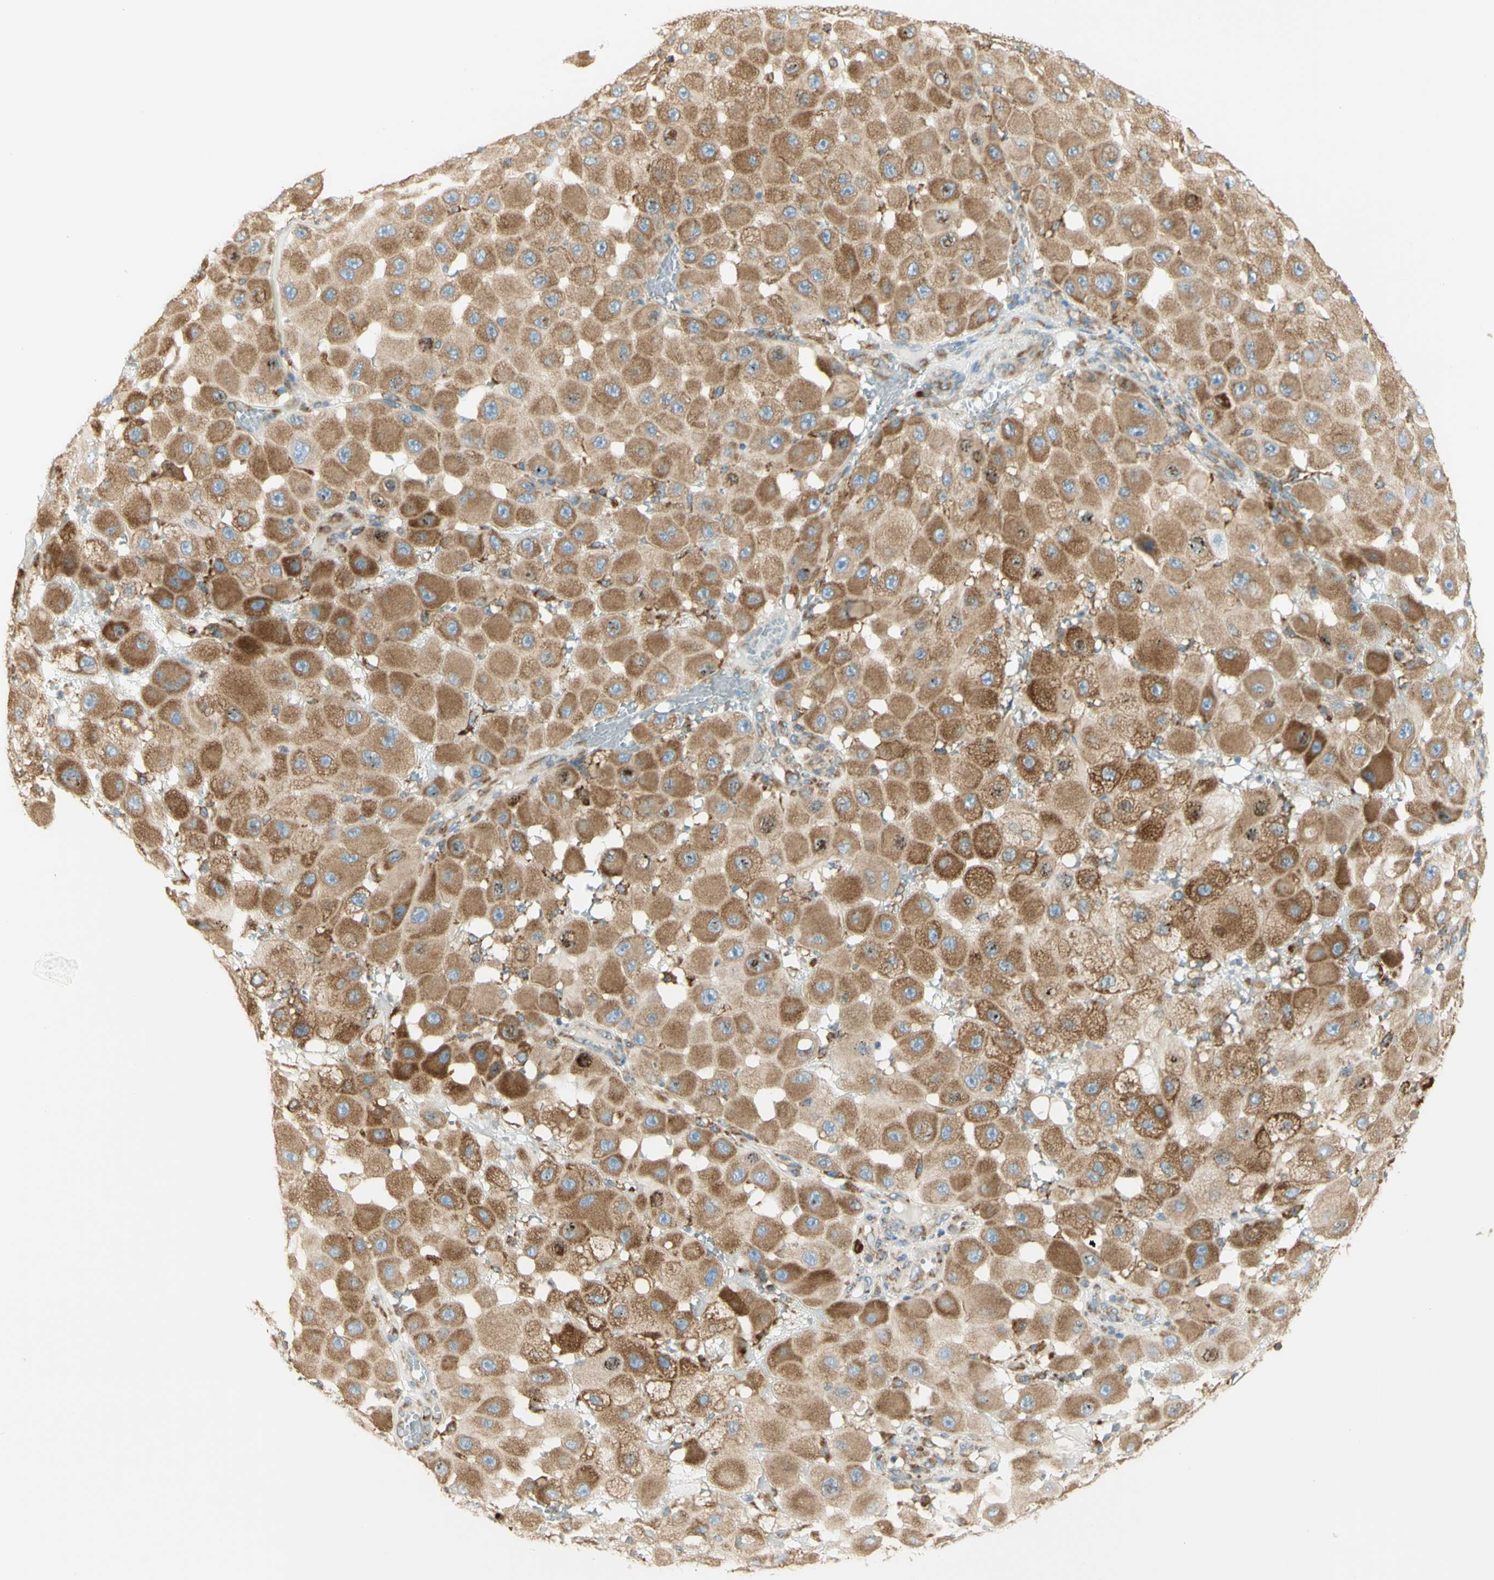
{"staining": {"intensity": "moderate", "quantity": ">75%", "location": "cytoplasmic/membranous"}, "tissue": "melanoma", "cell_type": "Tumor cells", "image_type": "cancer", "snomed": [{"axis": "morphology", "description": "Malignant melanoma, NOS"}, {"axis": "topography", "description": "Skin"}], "caption": "DAB immunohistochemical staining of malignant melanoma reveals moderate cytoplasmic/membranous protein positivity in approximately >75% of tumor cells.", "gene": "MANF", "patient": {"sex": "female", "age": 81}}